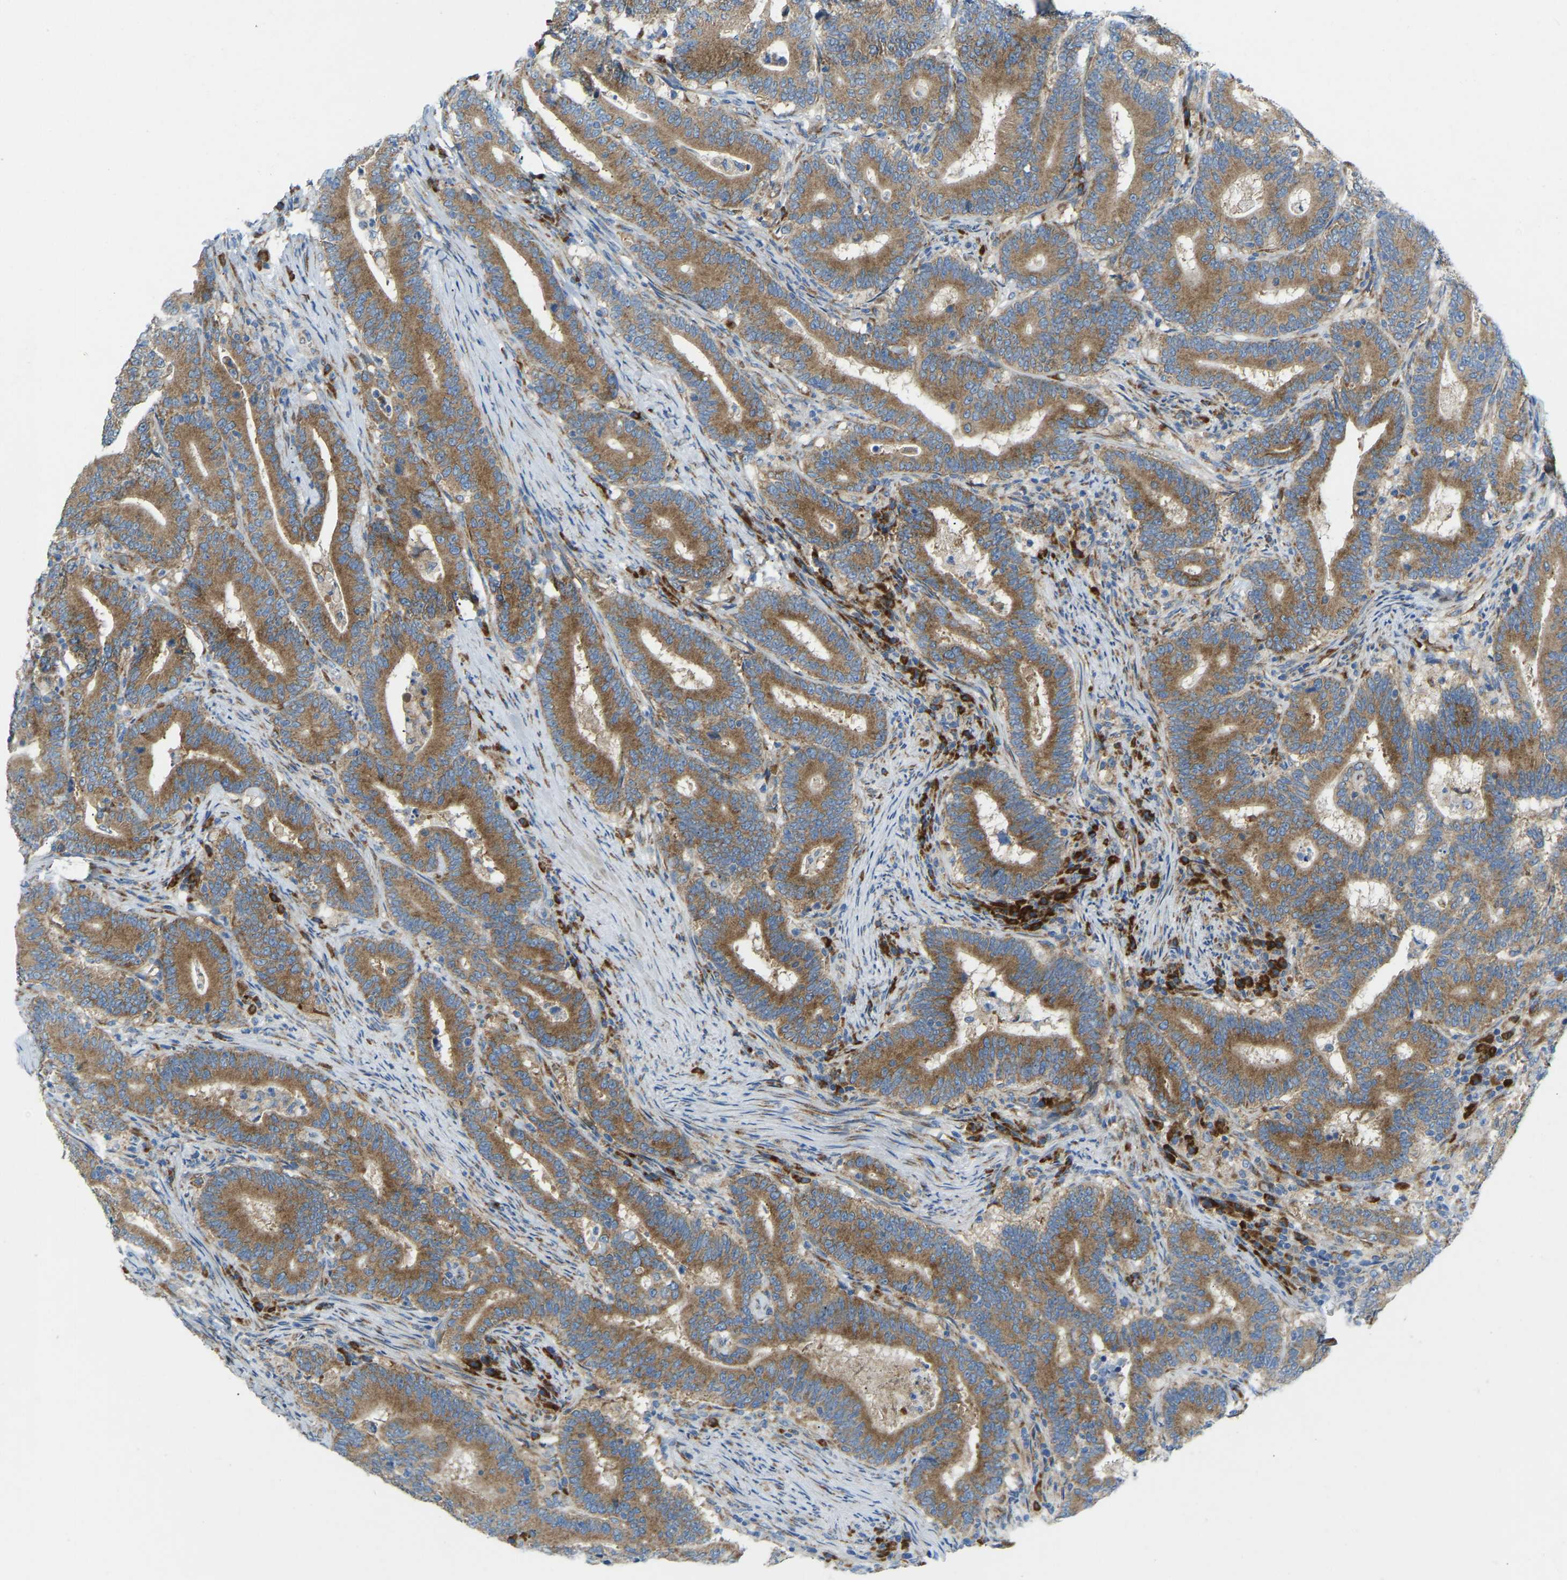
{"staining": {"intensity": "moderate", "quantity": ">75%", "location": "cytoplasmic/membranous"}, "tissue": "colorectal cancer", "cell_type": "Tumor cells", "image_type": "cancer", "snomed": [{"axis": "morphology", "description": "Adenocarcinoma, NOS"}, {"axis": "topography", "description": "Colon"}], "caption": "This is an image of IHC staining of colorectal cancer, which shows moderate expression in the cytoplasmic/membranous of tumor cells.", "gene": "SND1", "patient": {"sex": "female", "age": 66}}